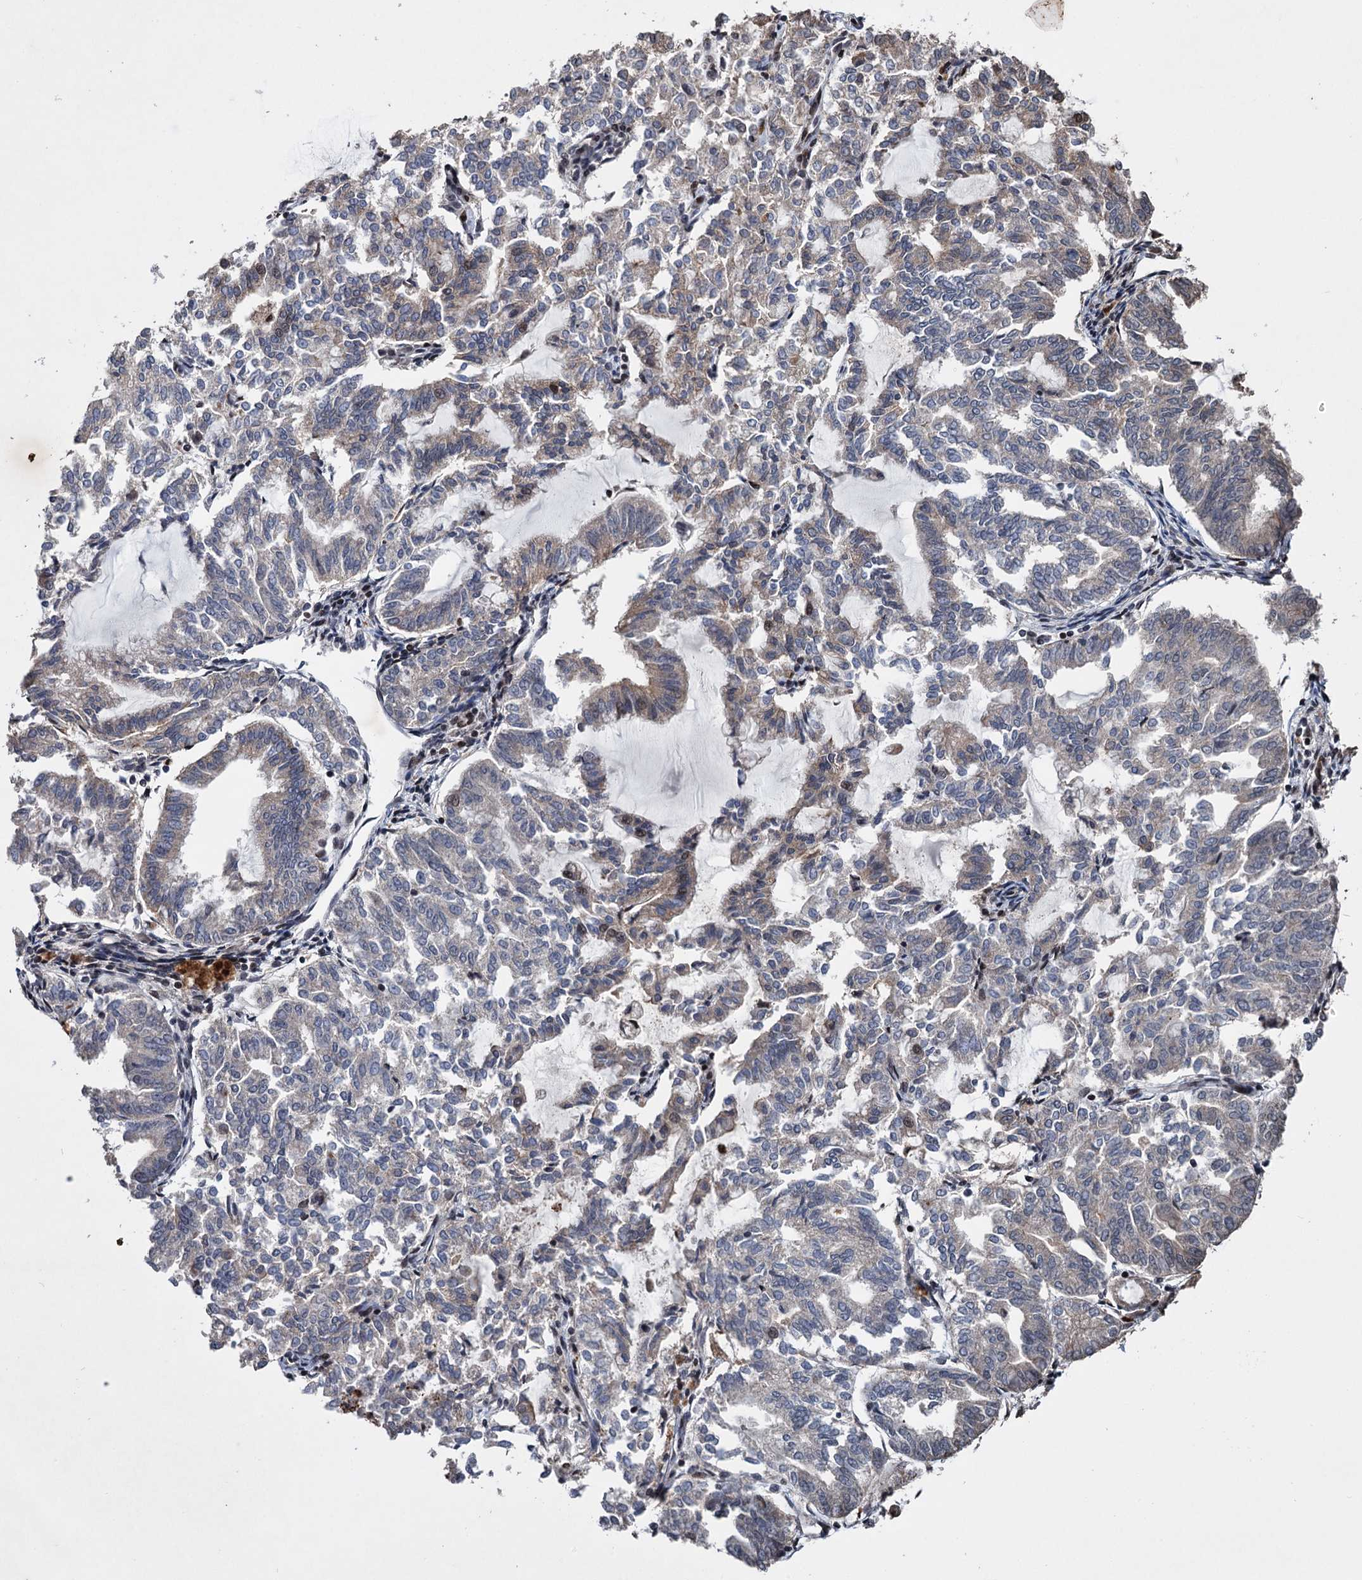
{"staining": {"intensity": "weak", "quantity": "<25%", "location": "cytoplasmic/membranous"}, "tissue": "endometrial cancer", "cell_type": "Tumor cells", "image_type": "cancer", "snomed": [{"axis": "morphology", "description": "Adenocarcinoma, NOS"}, {"axis": "topography", "description": "Endometrium"}], "caption": "Adenocarcinoma (endometrial) was stained to show a protein in brown. There is no significant positivity in tumor cells. The staining was performed using DAB (3,3'-diaminobenzidine) to visualize the protein expression in brown, while the nuclei were stained in blue with hematoxylin (Magnification: 20x).", "gene": "EYA4", "patient": {"sex": "female", "age": 79}}